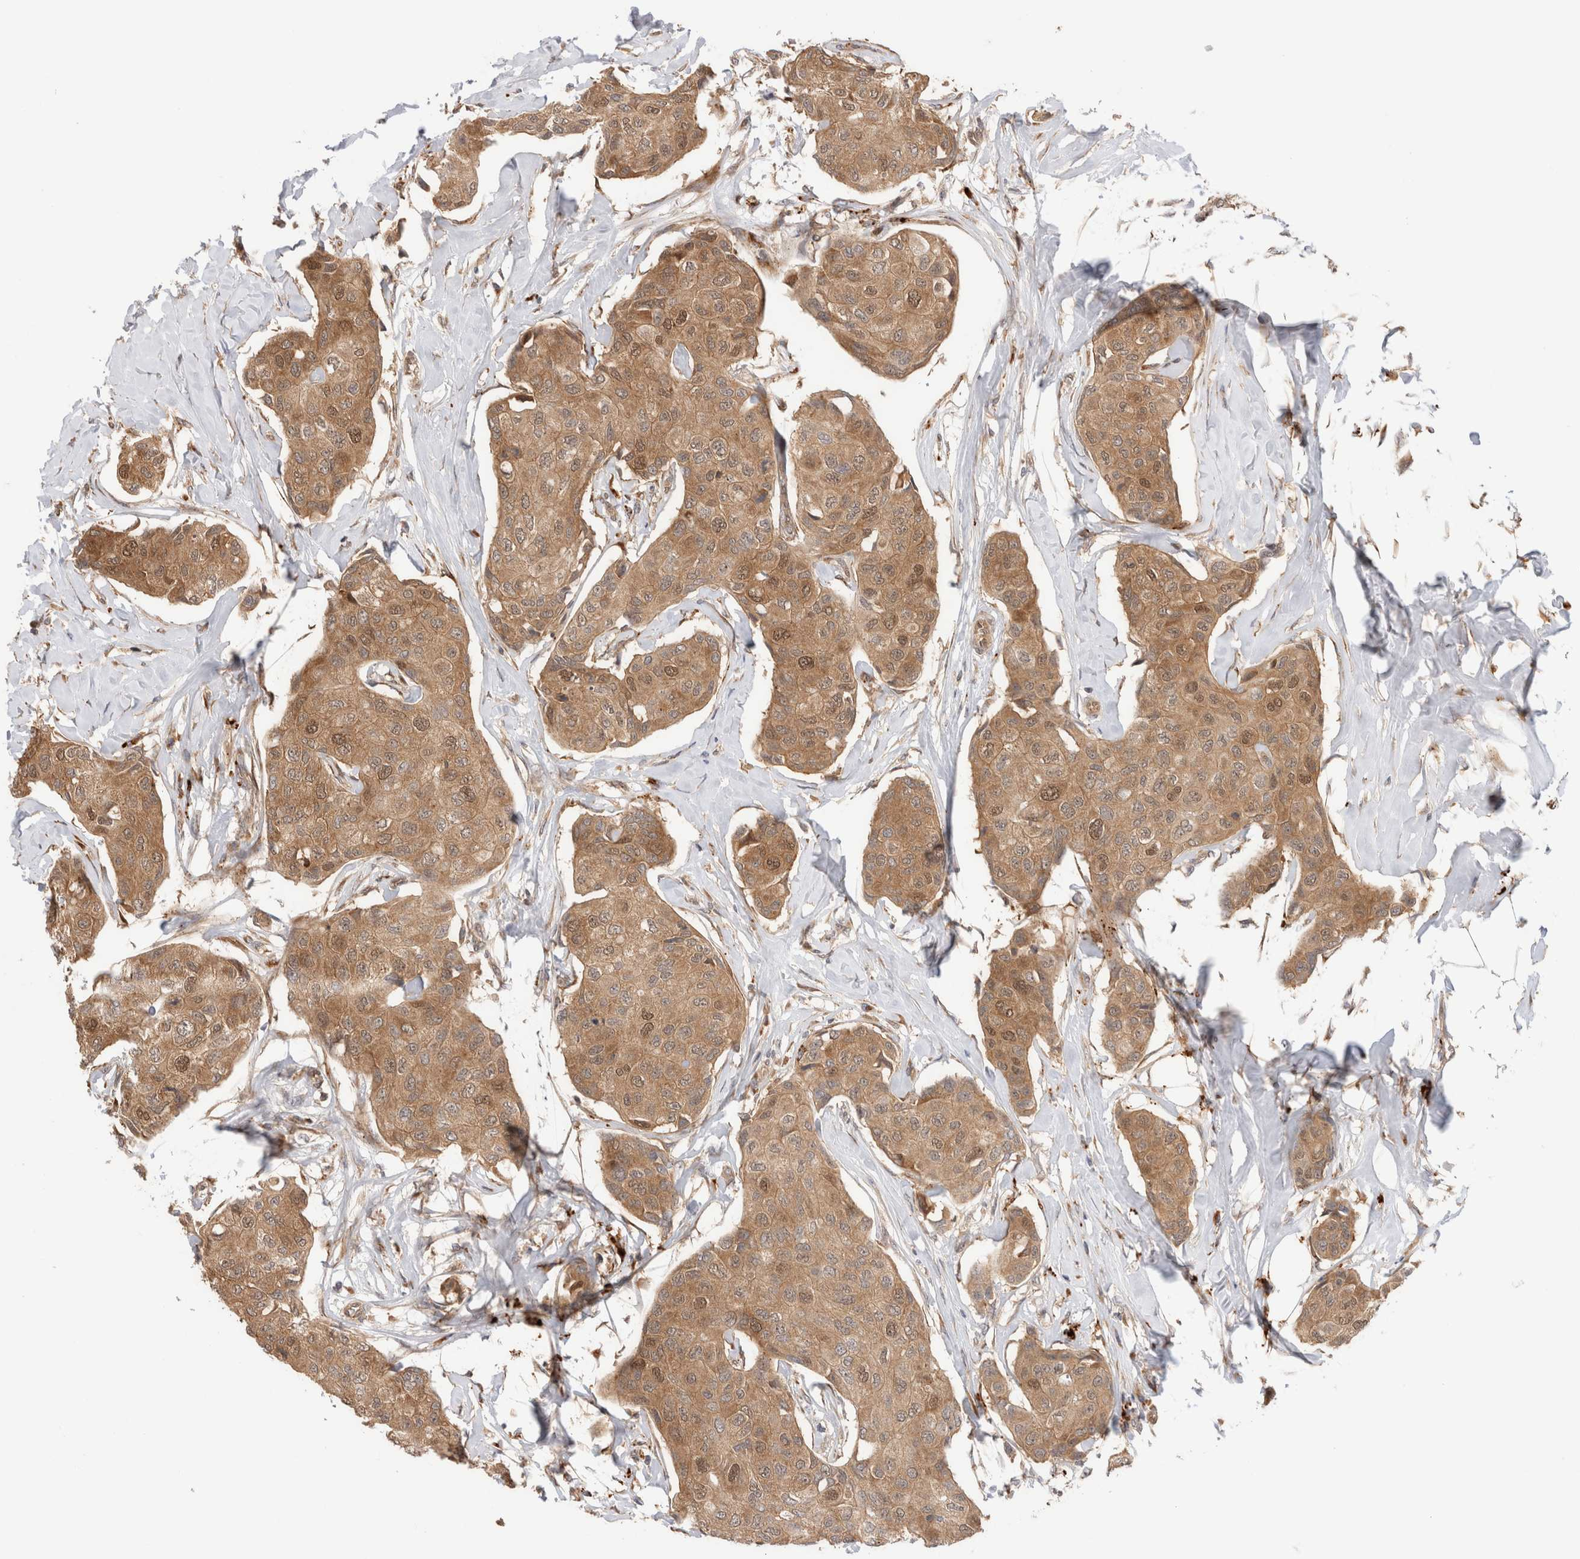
{"staining": {"intensity": "moderate", "quantity": ">75%", "location": "cytoplasmic/membranous,nuclear"}, "tissue": "breast cancer", "cell_type": "Tumor cells", "image_type": "cancer", "snomed": [{"axis": "morphology", "description": "Duct carcinoma"}, {"axis": "topography", "description": "Breast"}], "caption": "Breast infiltrating ductal carcinoma was stained to show a protein in brown. There is medium levels of moderate cytoplasmic/membranous and nuclear staining in approximately >75% of tumor cells.", "gene": "ACTL9", "patient": {"sex": "female", "age": 80}}